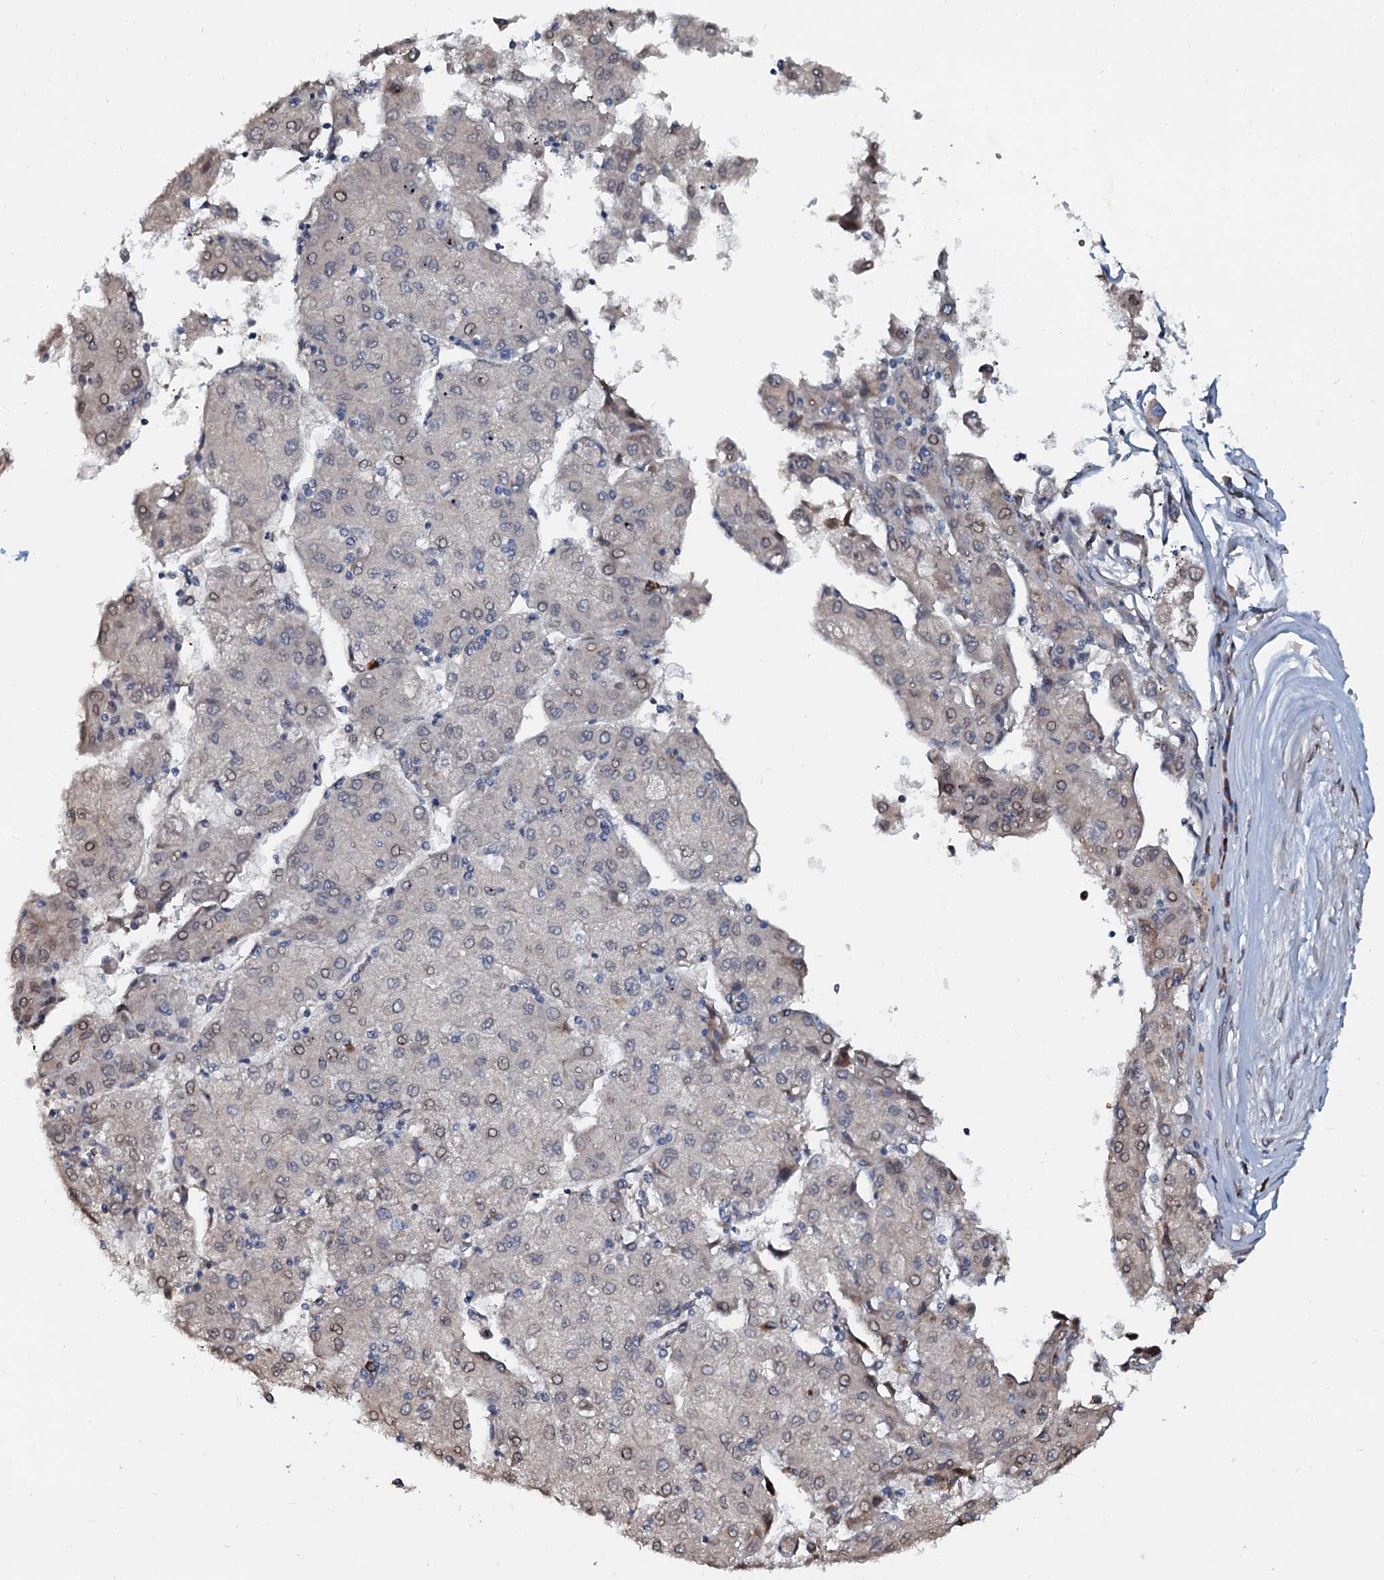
{"staining": {"intensity": "negative", "quantity": "none", "location": "none"}, "tissue": "liver cancer", "cell_type": "Tumor cells", "image_type": "cancer", "snomed": [{"axis": "morphology", "description": "Carcinoma, Hepatocellular, NOS"}, {"axis": "topography", "description": "Liver"}], "caption": "Tumor cells are negative for protein expression in human liver cancer (hepatocellular carcinoma).", "gene": "NRP2", "patient": {"sex": "male", "age": 72}}